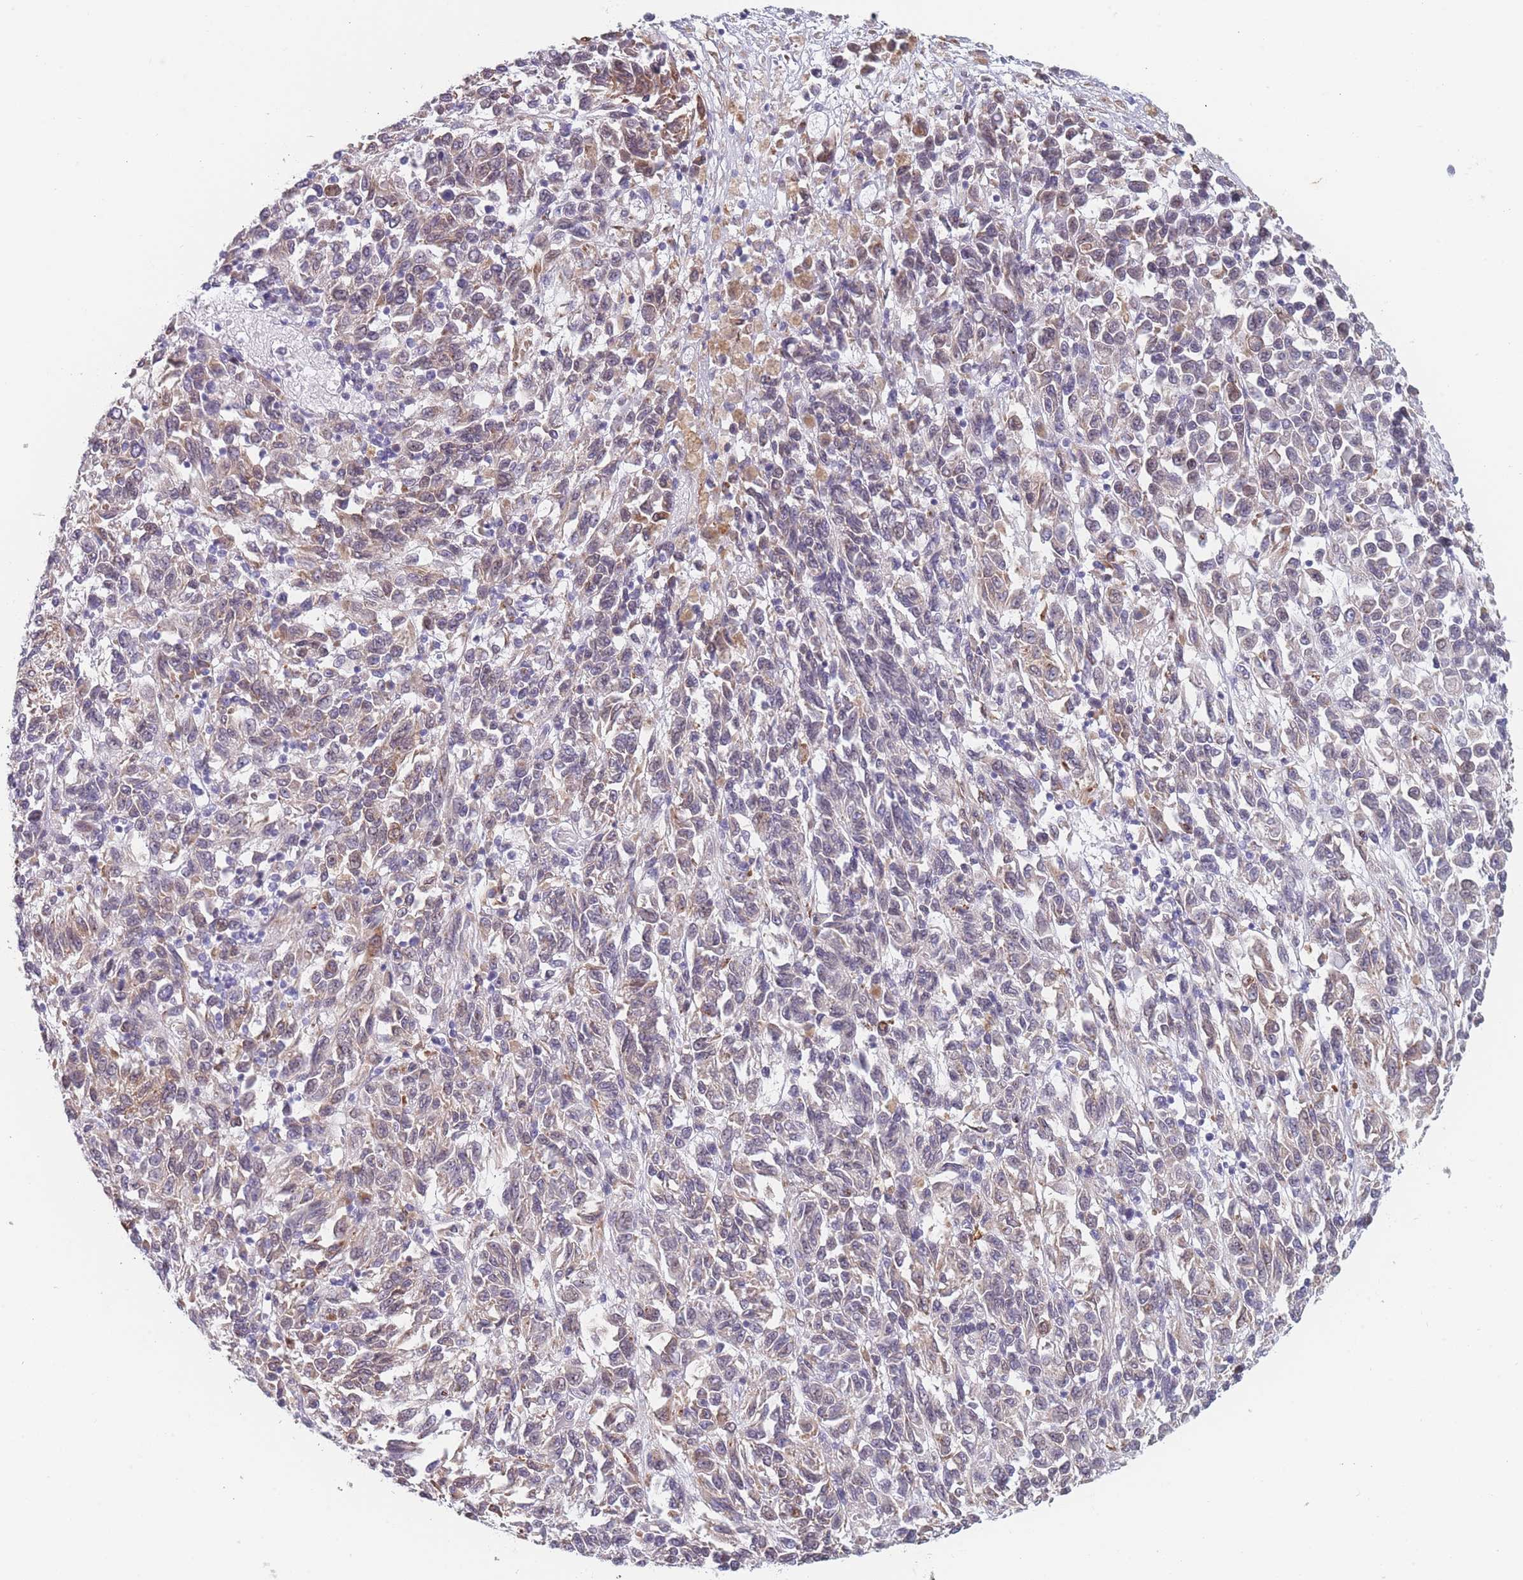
{"staining": {"intensity": "moderate", "quantity": "<25%", "location": "cytoplasmic/membranous"}, "tissue": "melanoma", "cell_type": "Tumor cells", "image_type": "cancer", "snomed": [{"axis": "morphology", "description": "Malignant melanoma, Metastatic site"}, {"axis": "topography", "description": "Lung"}], "caption": "About <25% of tumor cells in melanoma demonstrate moderate cytoplasmic/membranous protein staining as visualized by brown immunohistochemical staining.", "gene": "TMED10", "patient": {"sex": "male", "age": 64}}